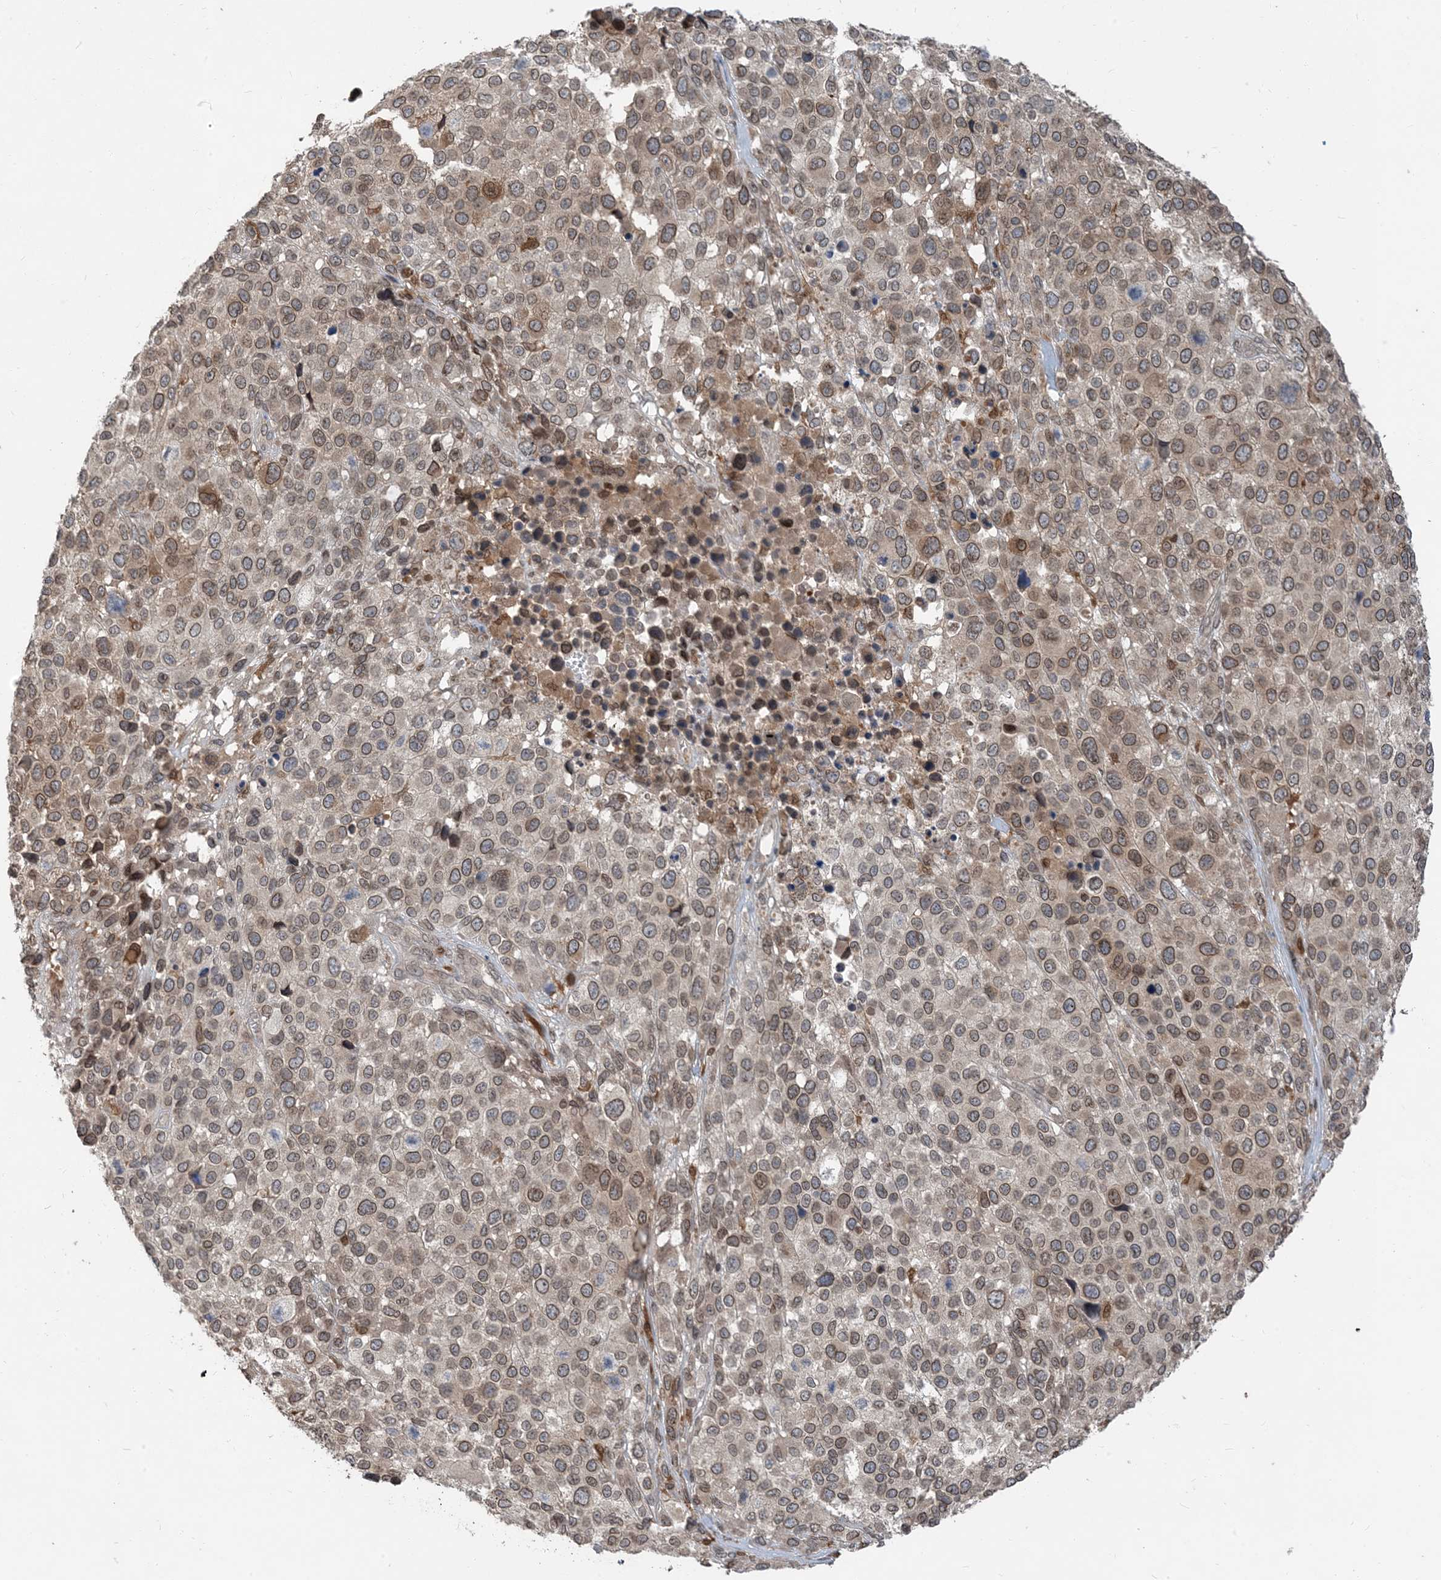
{"staining": {"intensity": "moderate", "quantity": ">75%", "location": "cytoplasmic/membranous,nuclear"}, "tissue": "melanoma", "cell_type": "Tumor cells", "image_type": "cancer", "snomed": [{"axis": "morphology", "description": "Malignant melanoma, NOS"}, {"axis": "topography", "description": "Skin of trunk"}], "caption": "Tumor cells show medium levels of moderate cytoplasmic/membranous and nuclear staining in about >75% of cells in human melanoma.", "gene": "NAGK", "patient": {"sex": "male", "age": 71}}